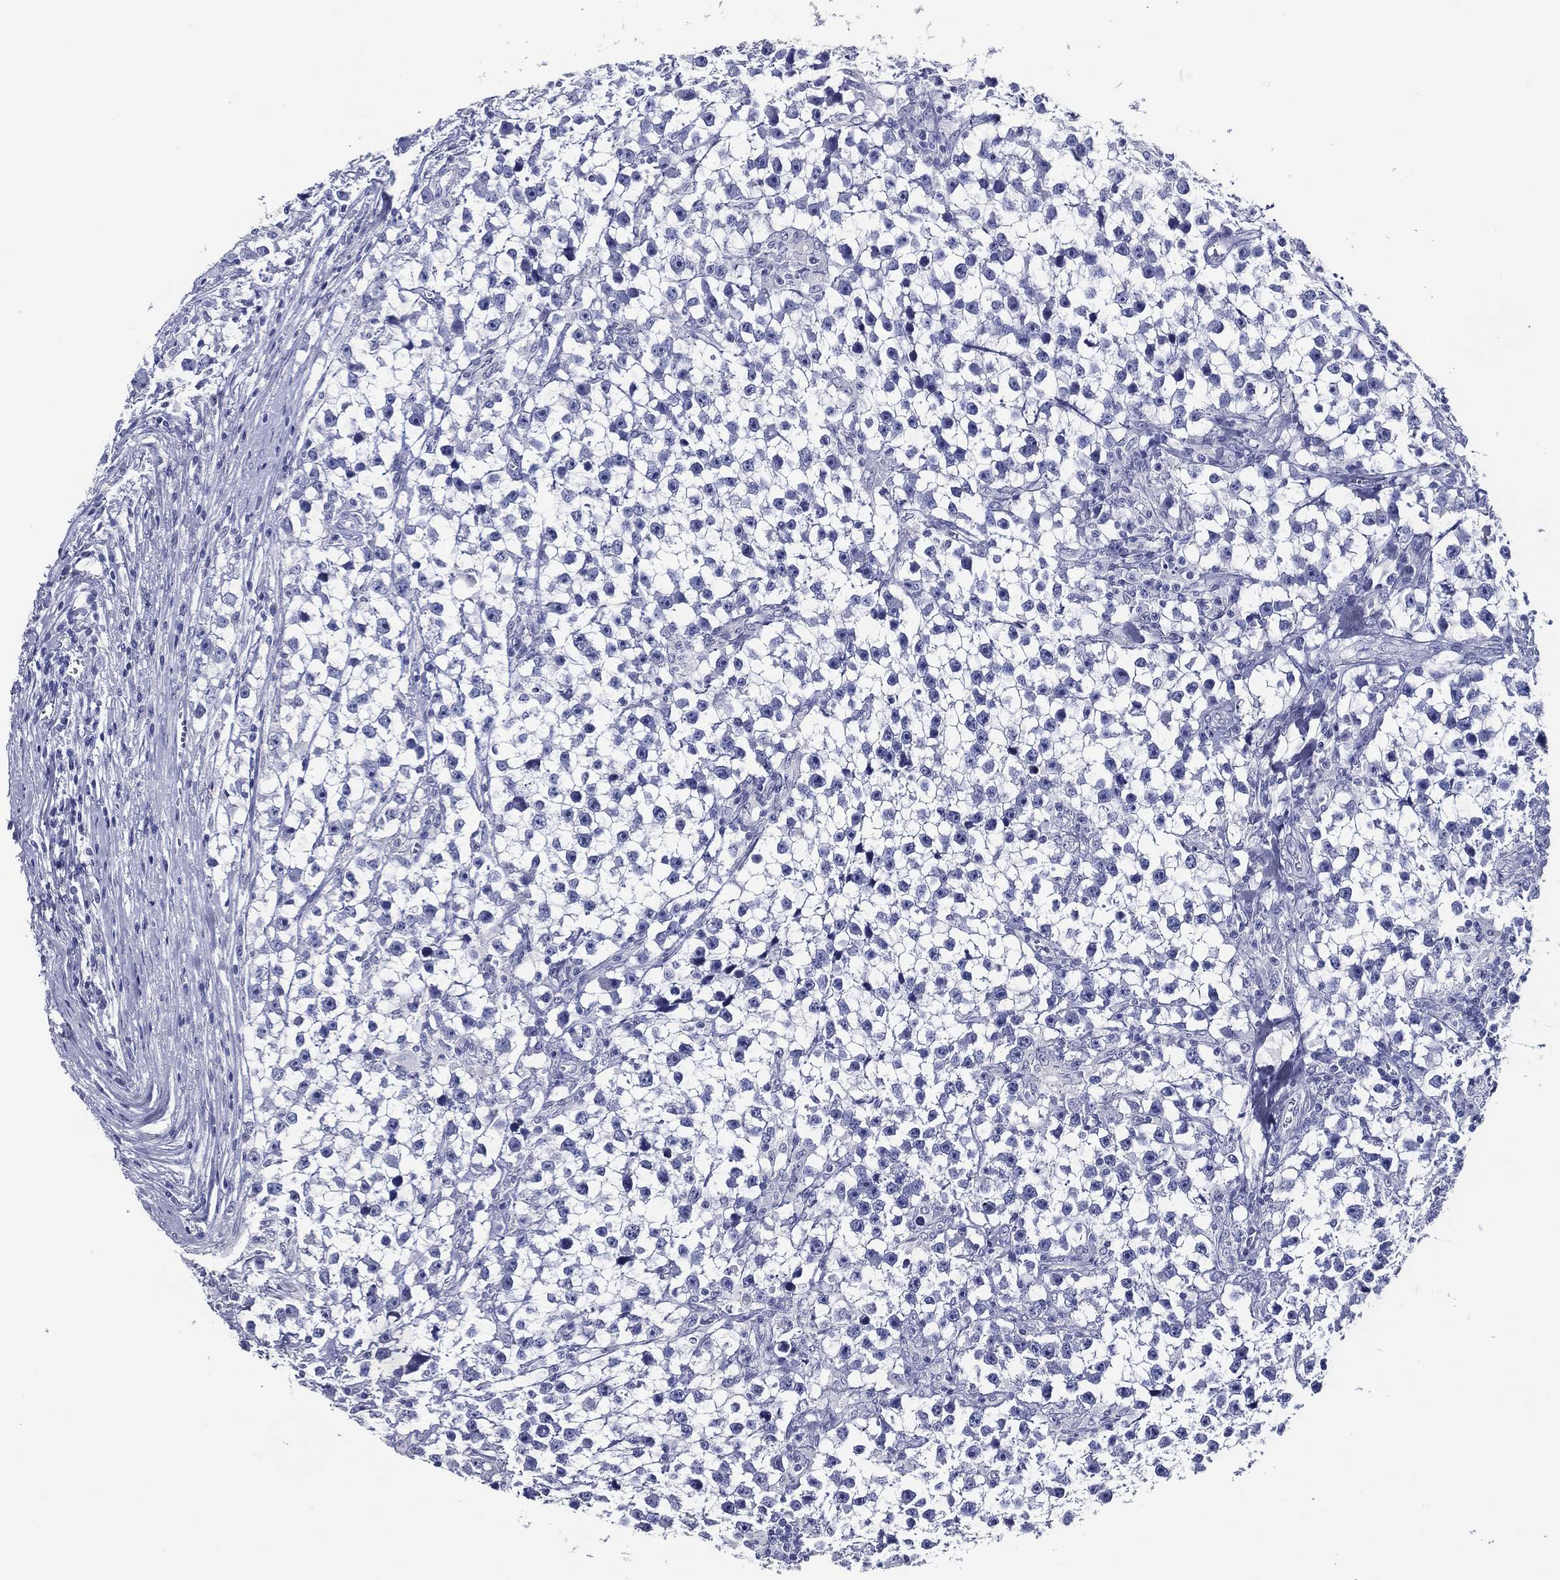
{"staining": {"intensity": "negative", "quantity": "none", "location": "none"}, "tissue": "testis cancer", "cell_type": "Tumor cells", "image_type": "cancer", "snomed": [{"axis": "morphology", "description": "Seminoma, NOS"}, {"axis": "topography", "description": "Testis"}], "caption": "An image of testis cancer stained for a protein exhibits no brown staining in tumor cells. (DAB immunohistochemistry (IHC) visualized using brightfield microscopy, high magnification).", "gene": "ACE2", "patient": {"sex": "male", "age": 59}}